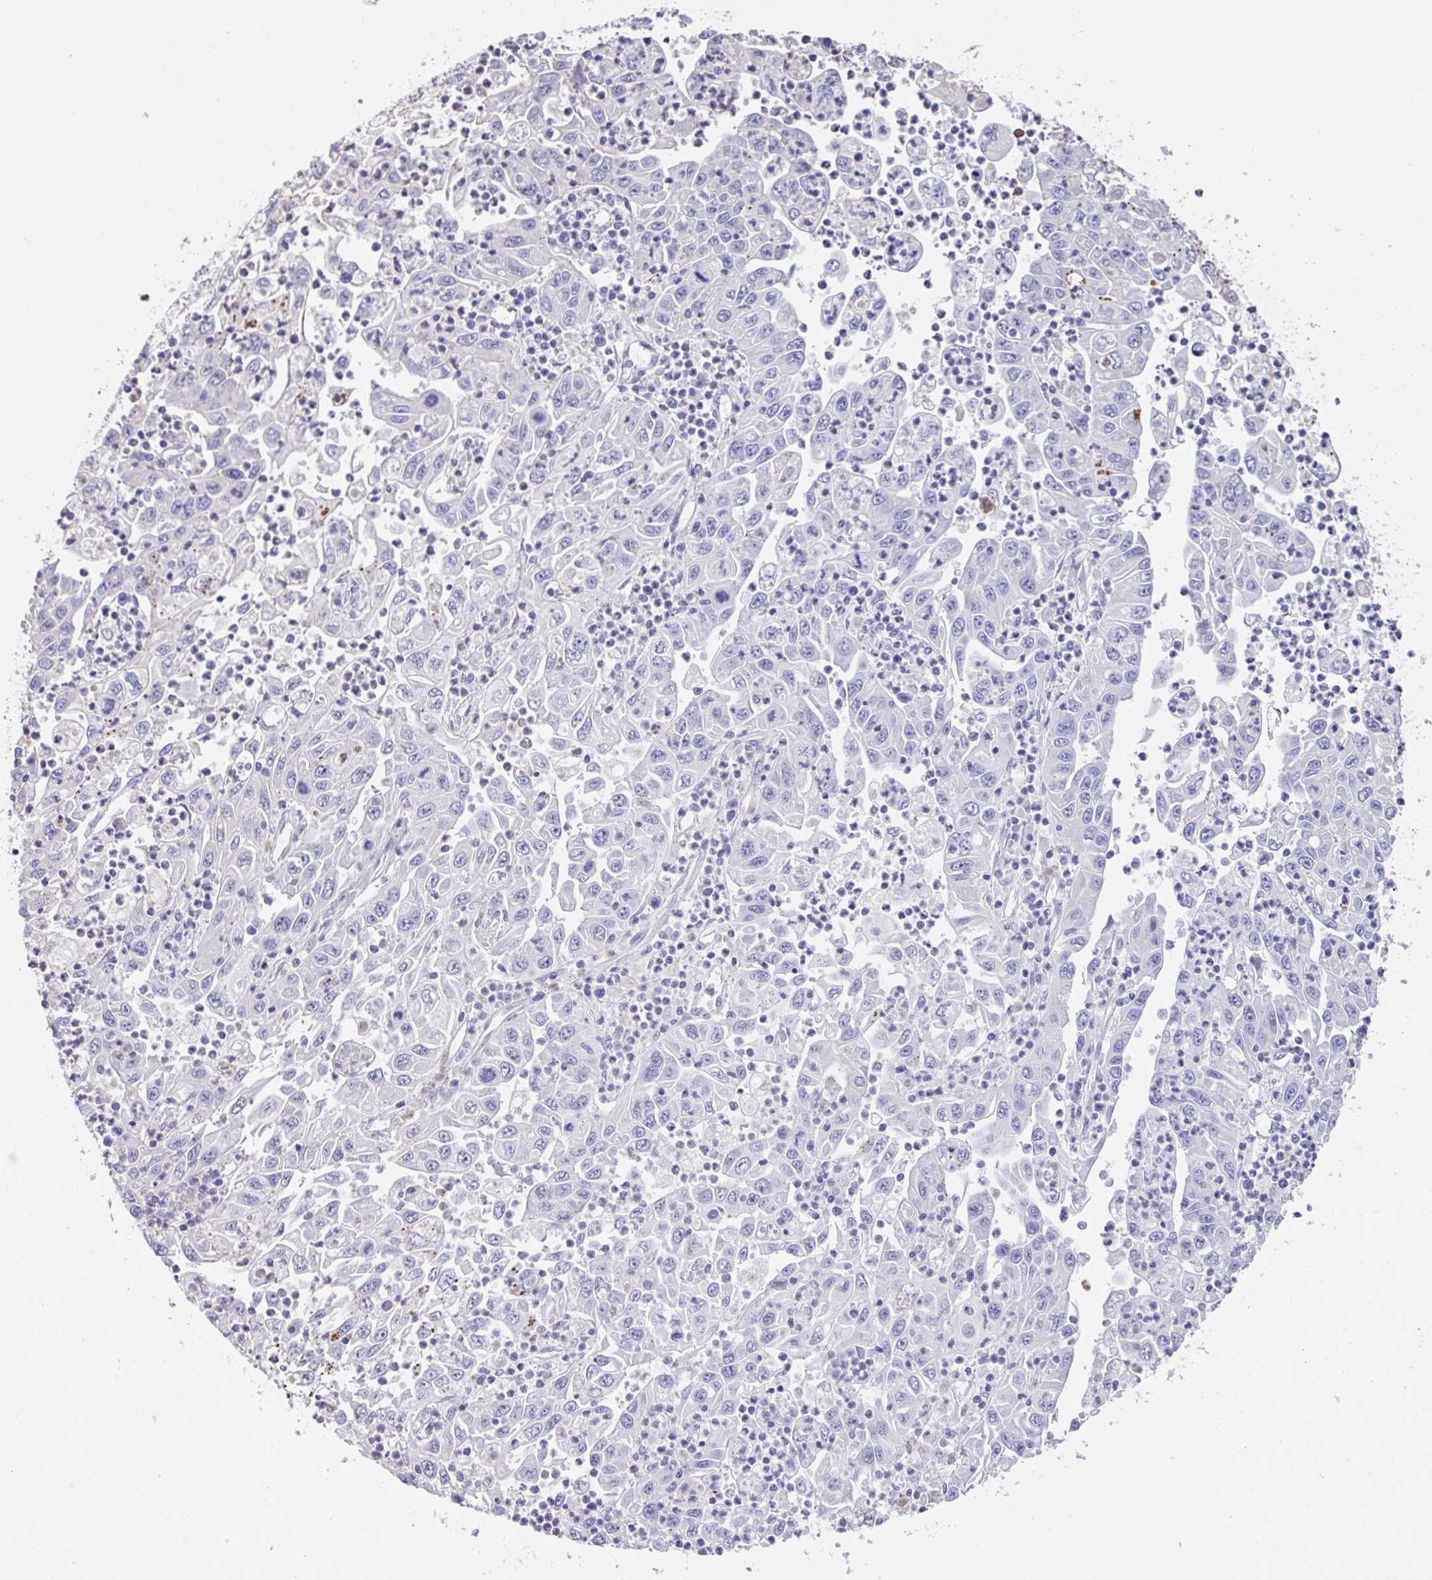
{"staining": {"intensity": "weak", "quantity": "<25%", "location": "cytoplasmic/membranous"}, "tissue": "endometrial cancer", "cell_type": "Tumor cells", "image_type": "cancer", "snomed": [{"axis": "morphology", "description": "Adenocarcinoma, NOS"}, {"axis": "topography", "description": "Uterus"}], "caption": "IHC image of human endometrial adenocarcinoma stained for a protein (brown), which exhibits no positivity in tumor cells.", "gene": "HOXC12", "patient": {"sex": "female", "age": 62}}